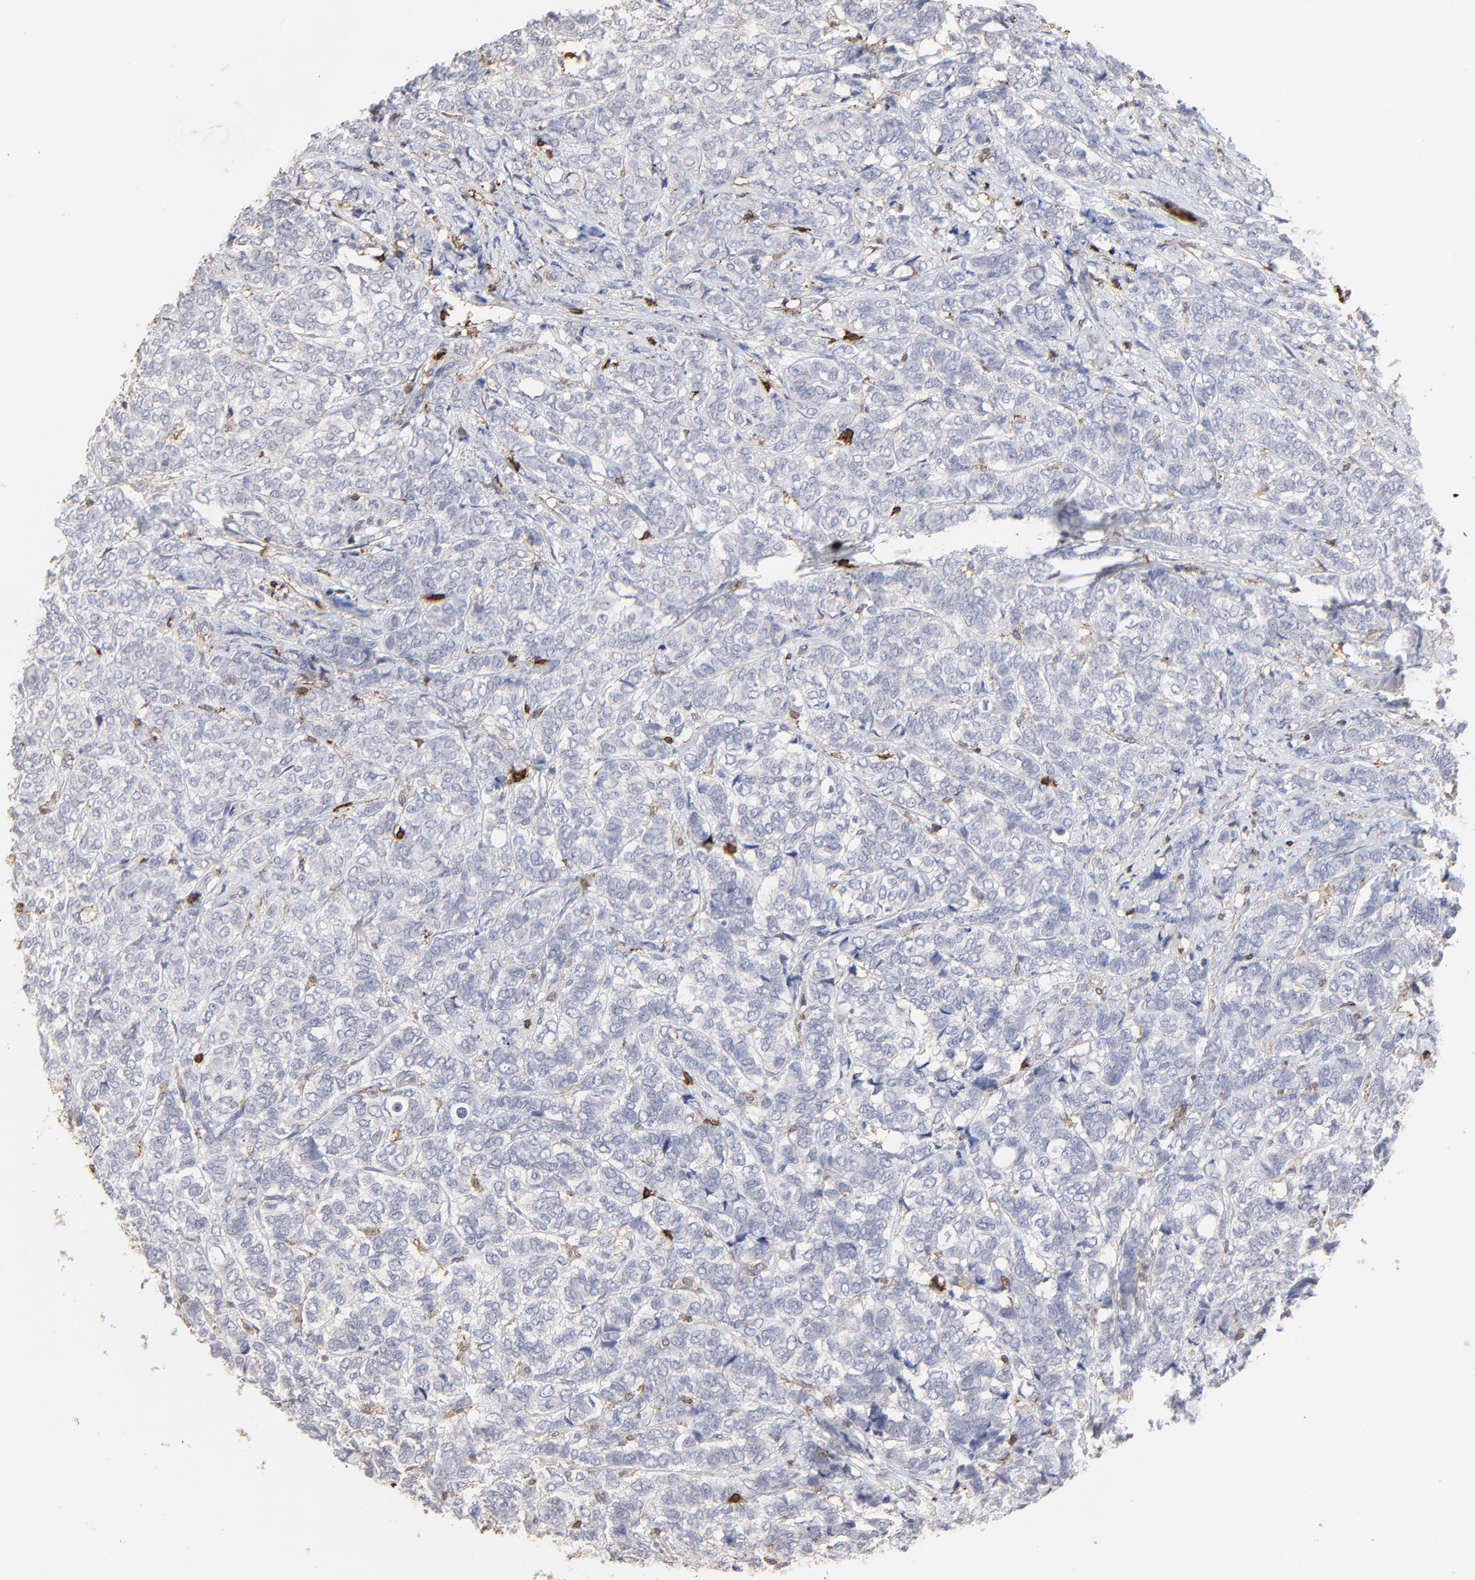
{"staining": {"intensity": "negative", "quantity": "none", "location": "none"}, "tissue": "breast cancer", "cell_type": "Tumor cells", "image_type": "cancer", "snomed": [{"axis": "morphology", "description": "Lobular carcinoma"}, {"axis": "topography", "description": "Breast"}], "caption": "A micrograph of lobular carcinoma (breast) stained for a protein exhibits no brown staining in tumor cells. The staining was performed using DAB (3,3'-diaminobenzidine) to visualize the protein expression in brown, while the nuclei were stained in blue with hematoxylin (Magnification: 20x).", "gene": "SLC6A14", "patient": {"sex": "female", "age": 60}}